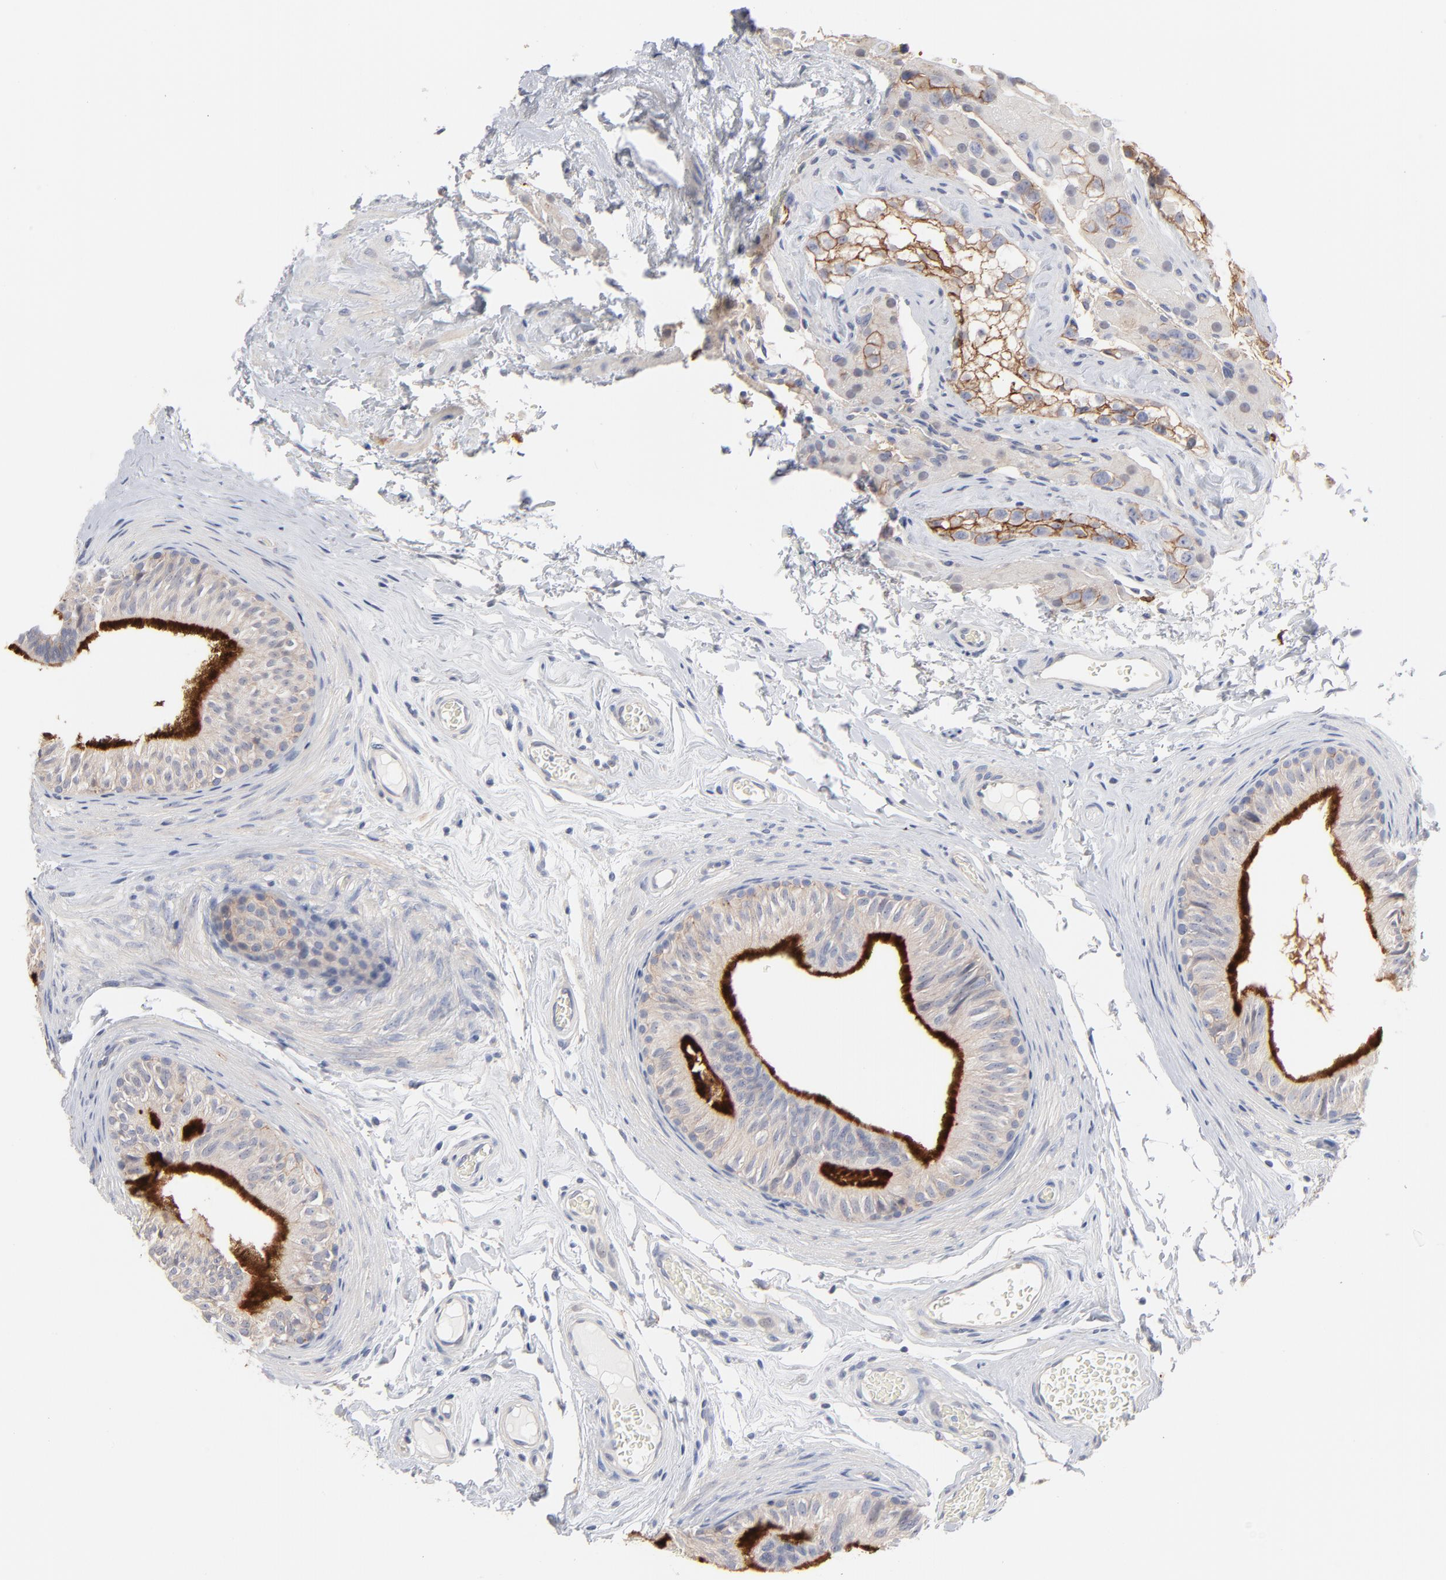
{"staining": {"intensity": "strong", "quantity": "25%-75%", "location": "cytoplasmic/membranous"}, "tissue": "epididymis", "cell_type": "Glandular cells", "image_type": "normal", "snomed": [{"axis": "morphology", "description": "Normal tissue, NOS"}, {"axis": "topography", "description": "Testis"}, {"axis": "topography", "description": "Epididymis"}], "caption": "IHC staining of unremarkable epididymis, which demonstrates high levels of strong cytoplasmic/membranous positivity in about 25%-75% of glandular cells indicating strong cytoplasmic/membranous protein expression. The staining was performed using DAB (3,3'-diaminobenzidine) (brown) for protein detection and nuclei were counterstained in hematoxylin (blue).", "gene": "SLC16A1", "patient": {"sex": "male", "age": 36}}